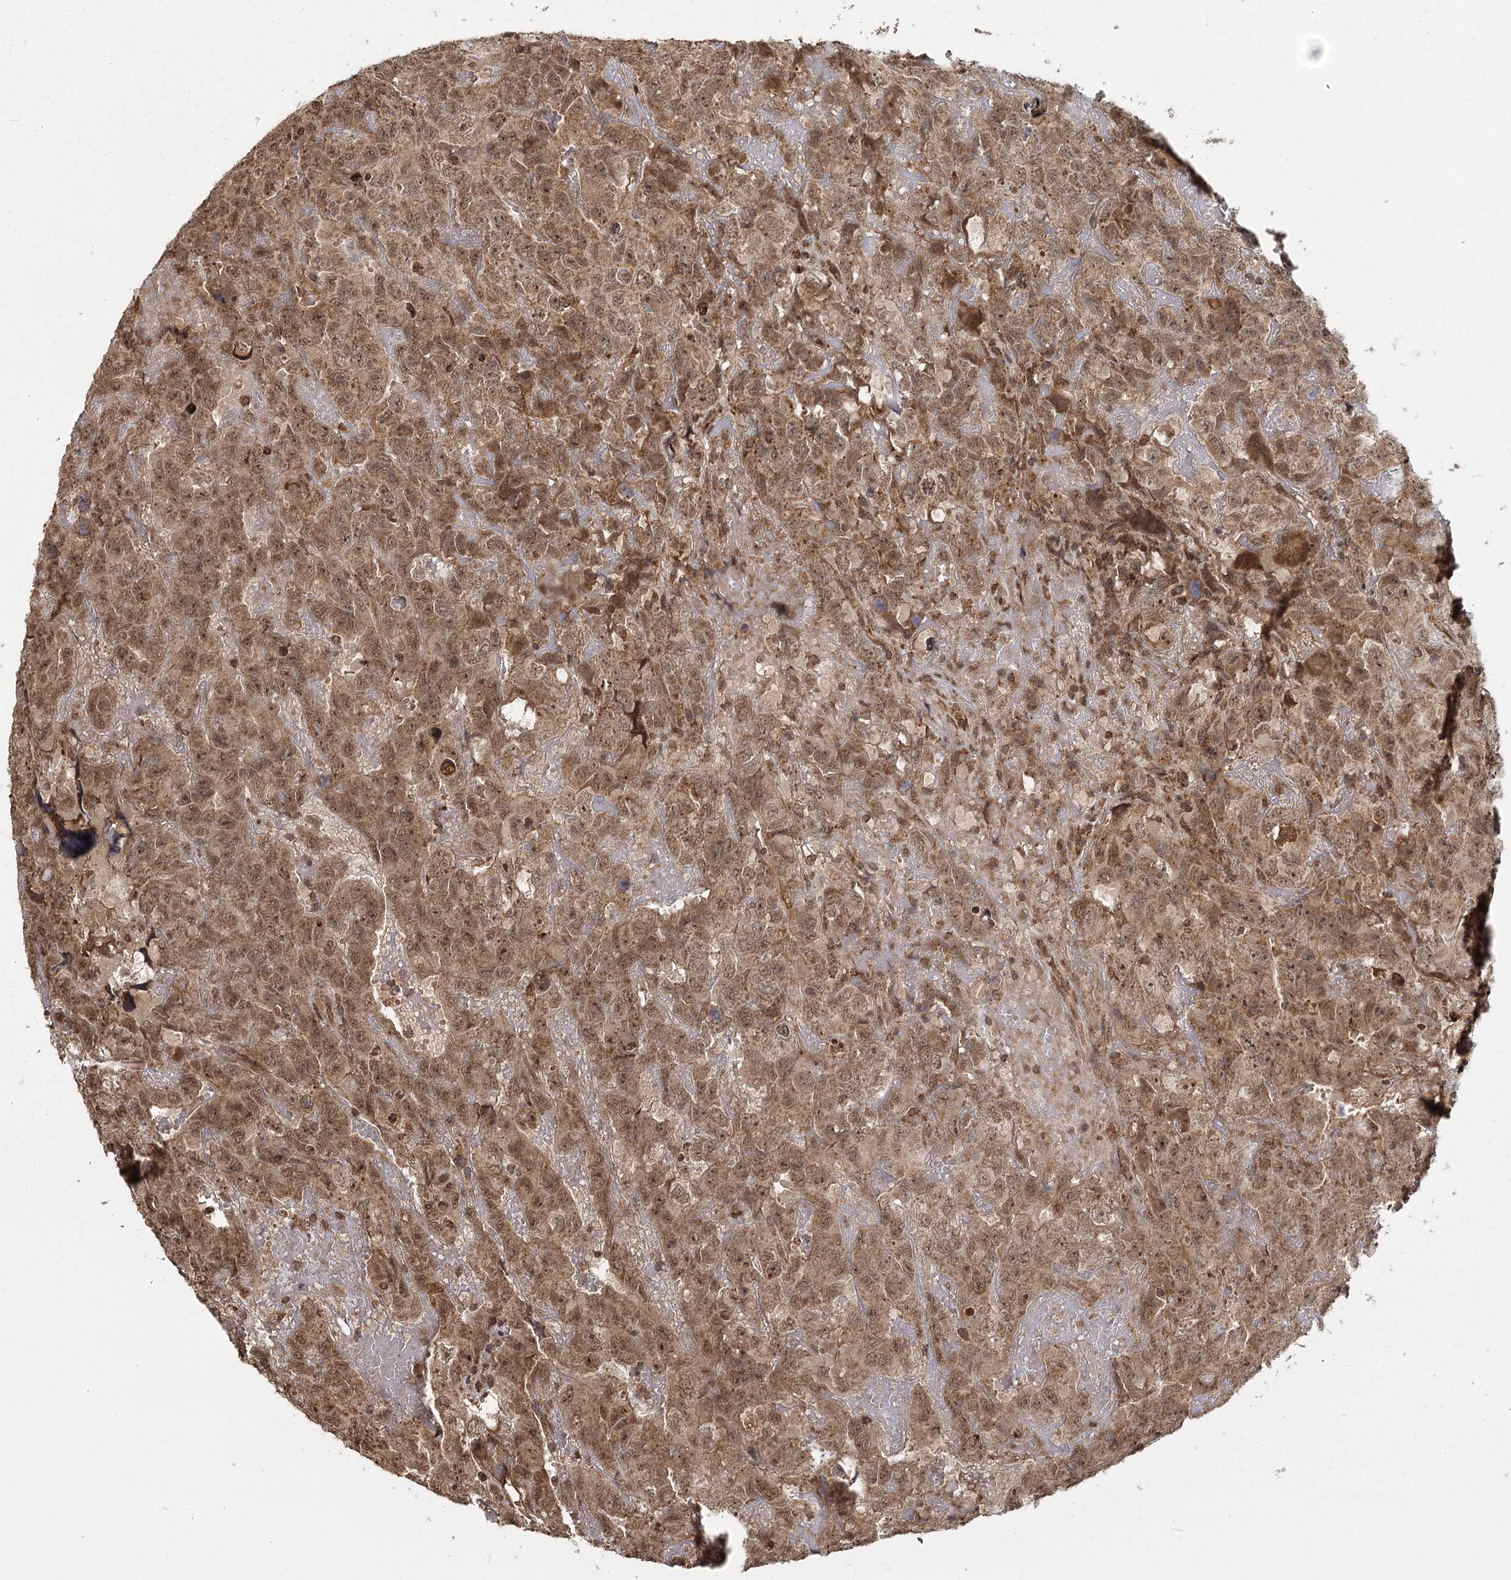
{"staining": {"intensity": "moderate", "quantity": ">75%", "location": "cytoplasmic/membranous,nuclear"}, "tissue": "testis cancer", "cell_type": "Tumor cells", "image_type": "cancer", "snomed": [{"axis": "morphology", "description": "Carcinoma, Embryonal, NOS"}, {"axis": "topography", "description": "Testis"}], "caption": "Immunohistochemistry of human testis cancer displays medium levels of moderate cytoplasmic/membranous and nuclear positivity in about >75% of tumor cells. Immunohistochemistry (ihc) stains the protein in brown and the nuclei are stained blue.", "gene": "MICU1", "patient": {"sex": "male", "age": 45}}